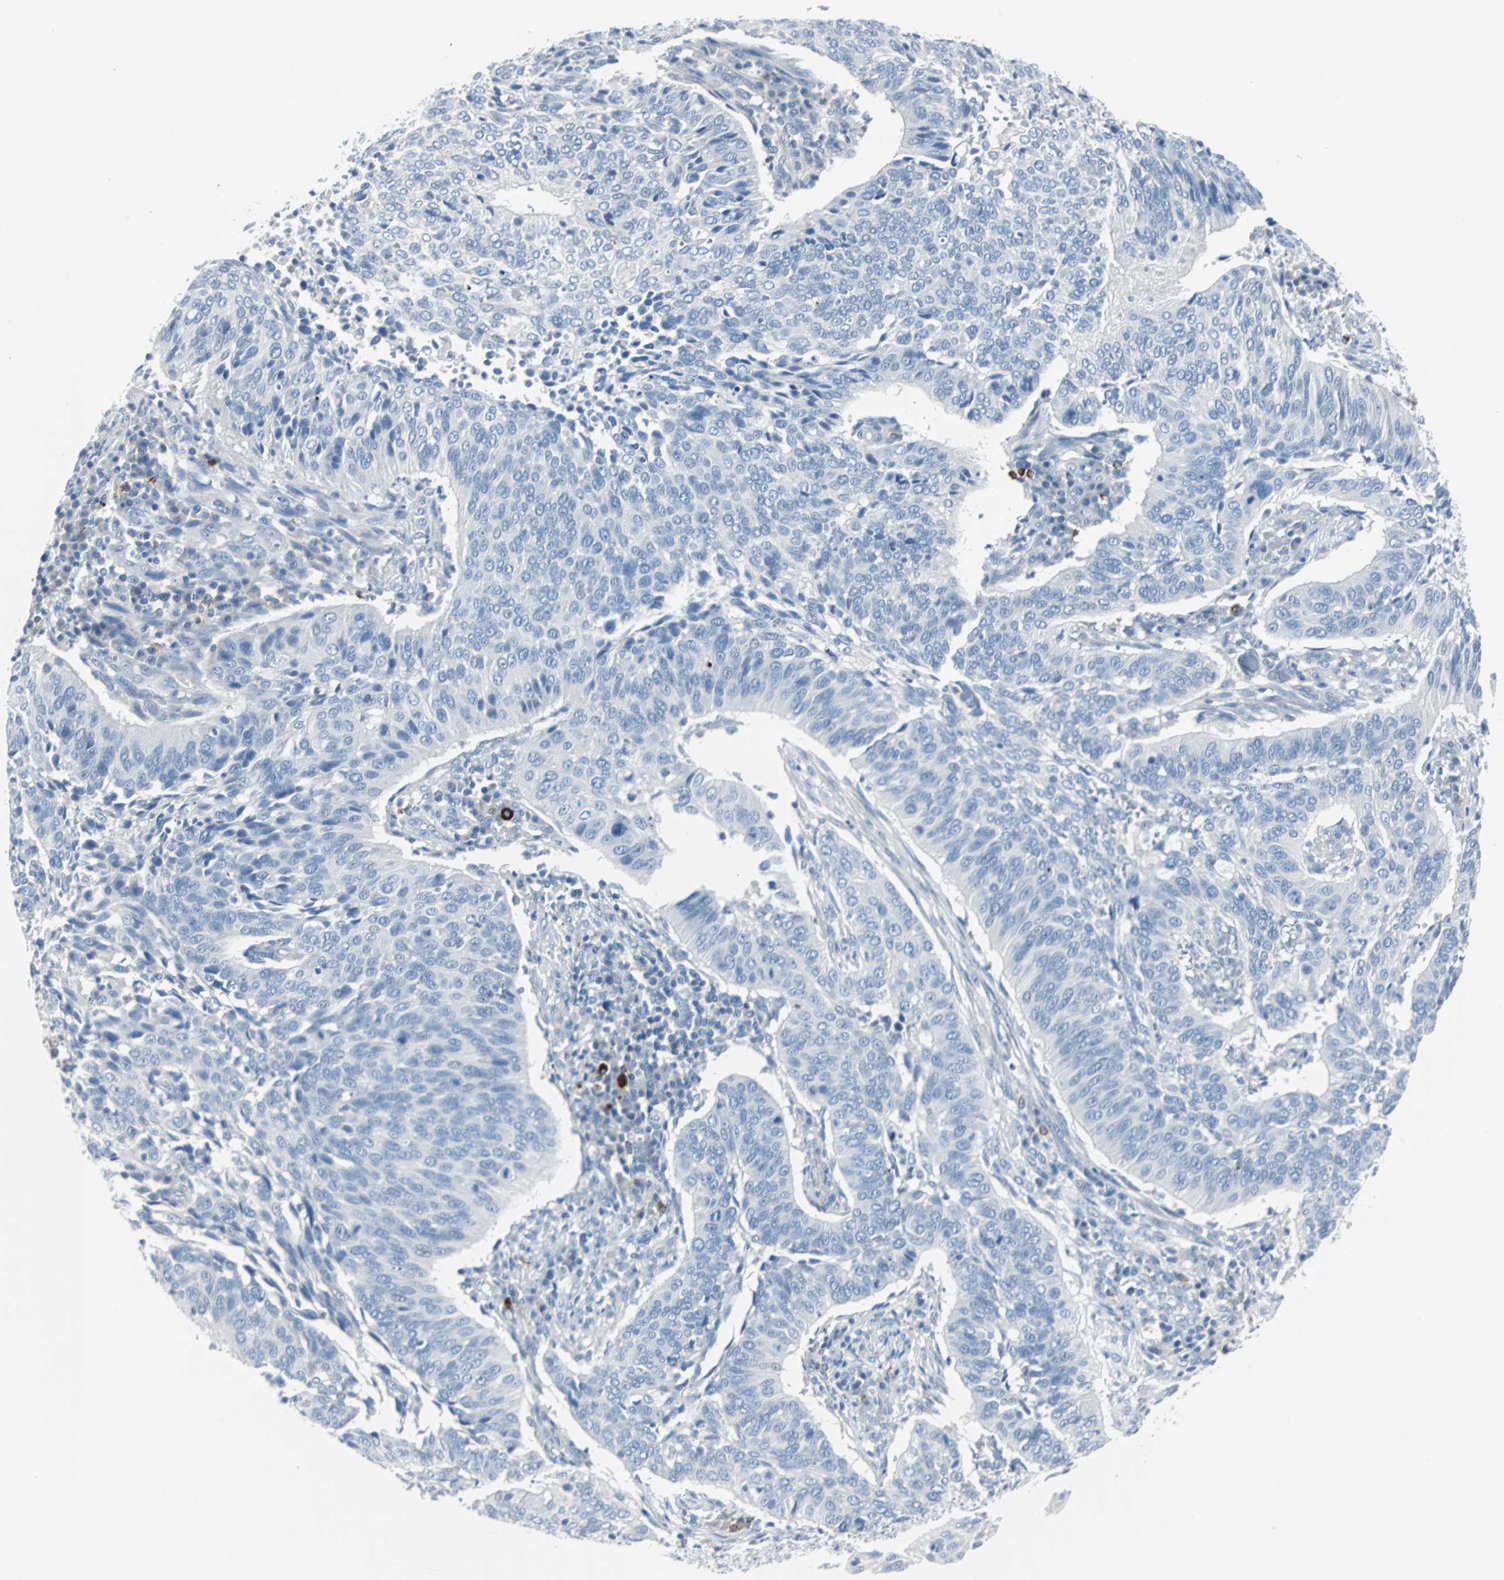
{"staining": {"intensity": "negative", "quantity": "none", "location": "none"}, "tissue": "cervical cancer", "cell_type": "Tumor cells", "image_type": "cancer", "snomed": [{"axis": "morphology", "description": "Squamous cell carcinoma, NOS"}, {"axis": "topography", "description": "Cervix"}], "caption": "Immunohistochemistry (IHC) of cervical cancer displays no expression in tumor cells.", "gene": "RASA1", "patient": {"sex": "female", "age": 39}}